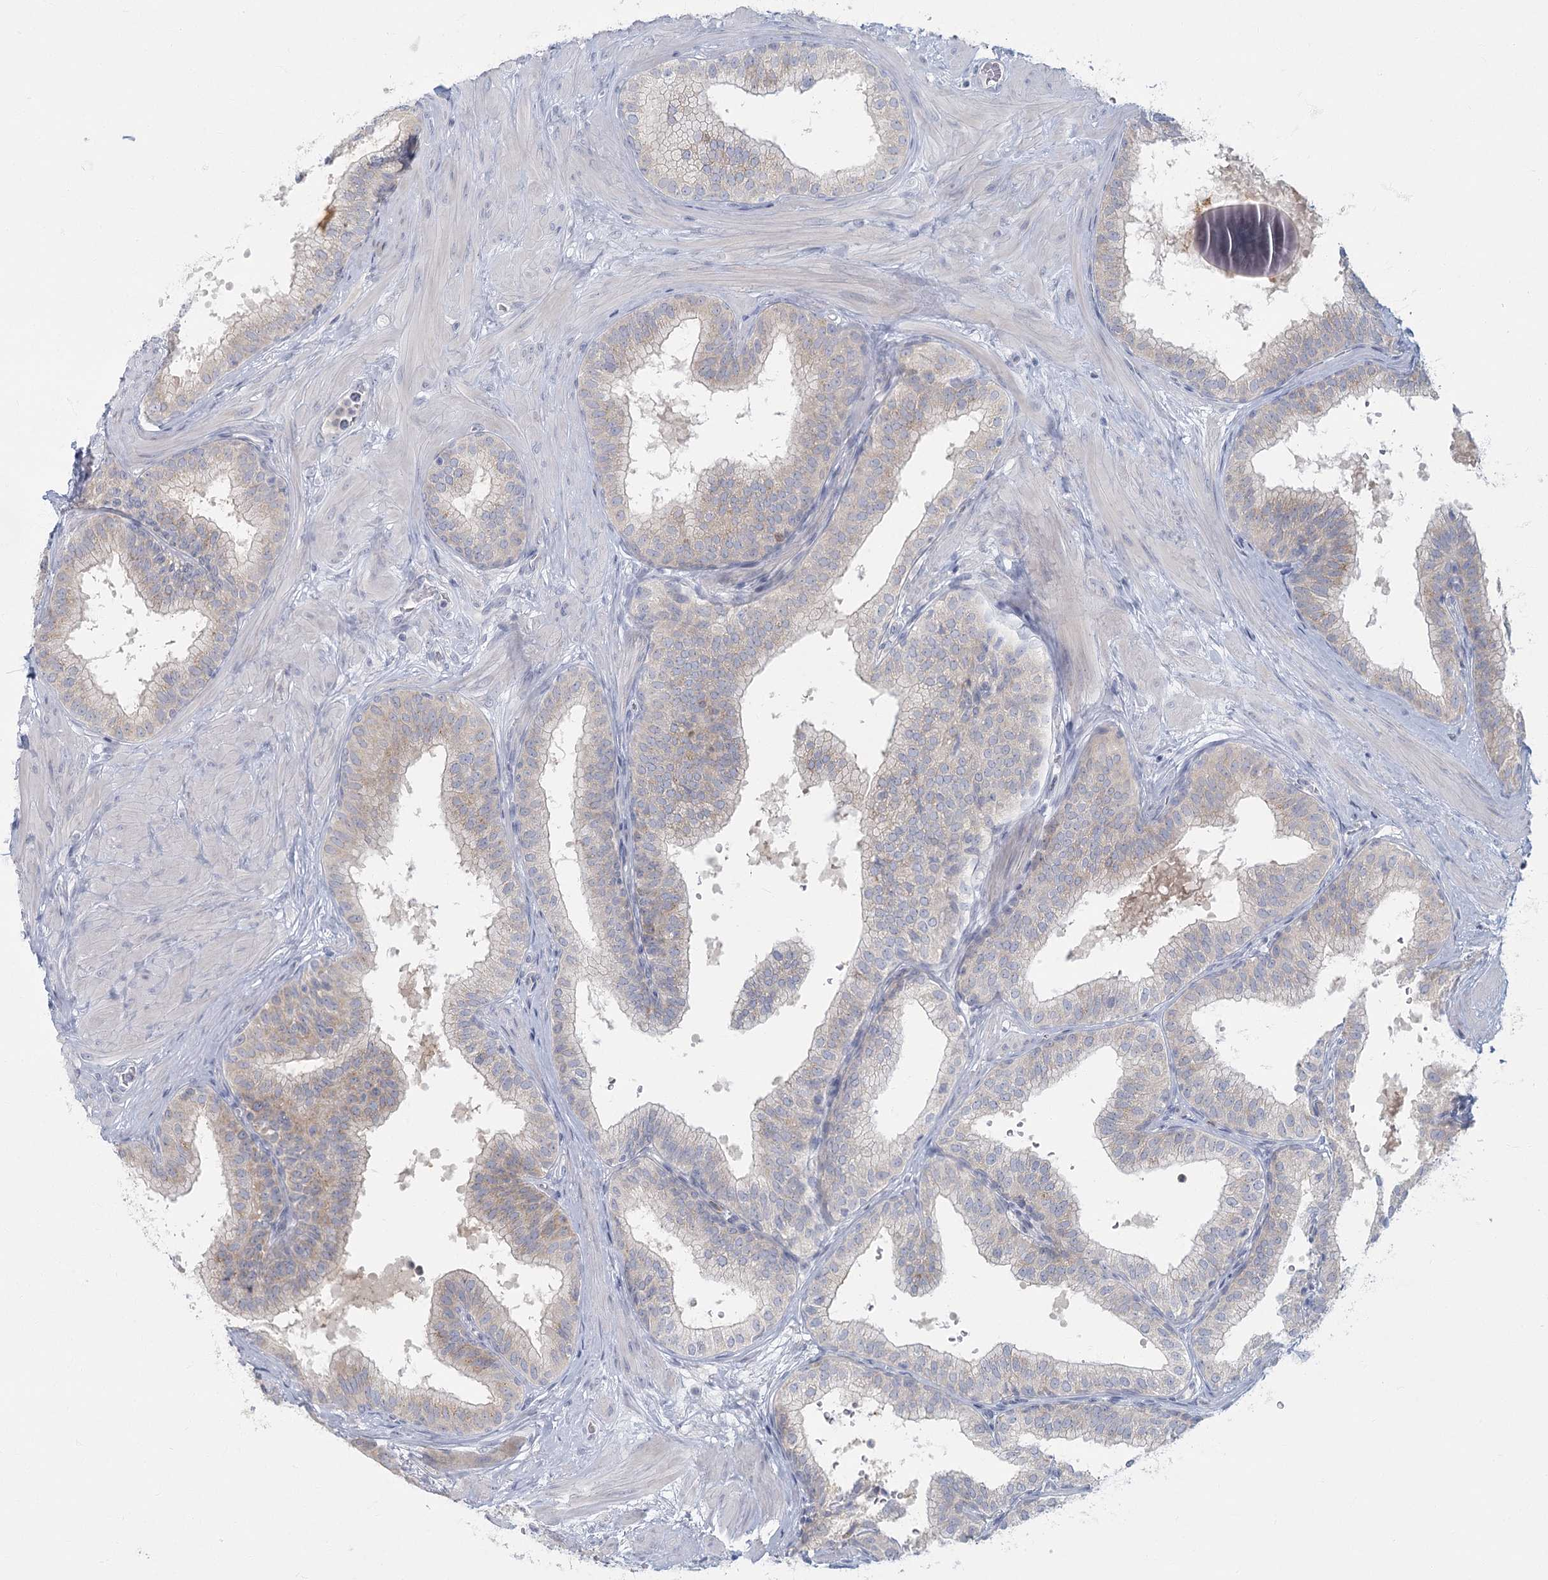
{"staining": {"intensity": "weak", "quantity": "<25%", "location": "cytoplasmic/membranous"}, "tissue": "prostate", "cell_type": "Glandular cells", "image_type": "normal", "snomed": [{"axis": "morphology", "description": "Normal tissue, NOS"}, {"axis": "topography", "description": "Prostate"}], "caption": "High power microscopy histopathology image of an IHC photomicrograph of benign prostate, revealing no significant positivity in glandular cells.", "gene": "FAM110C", "patient": {"sex": "male", "age": 60}}